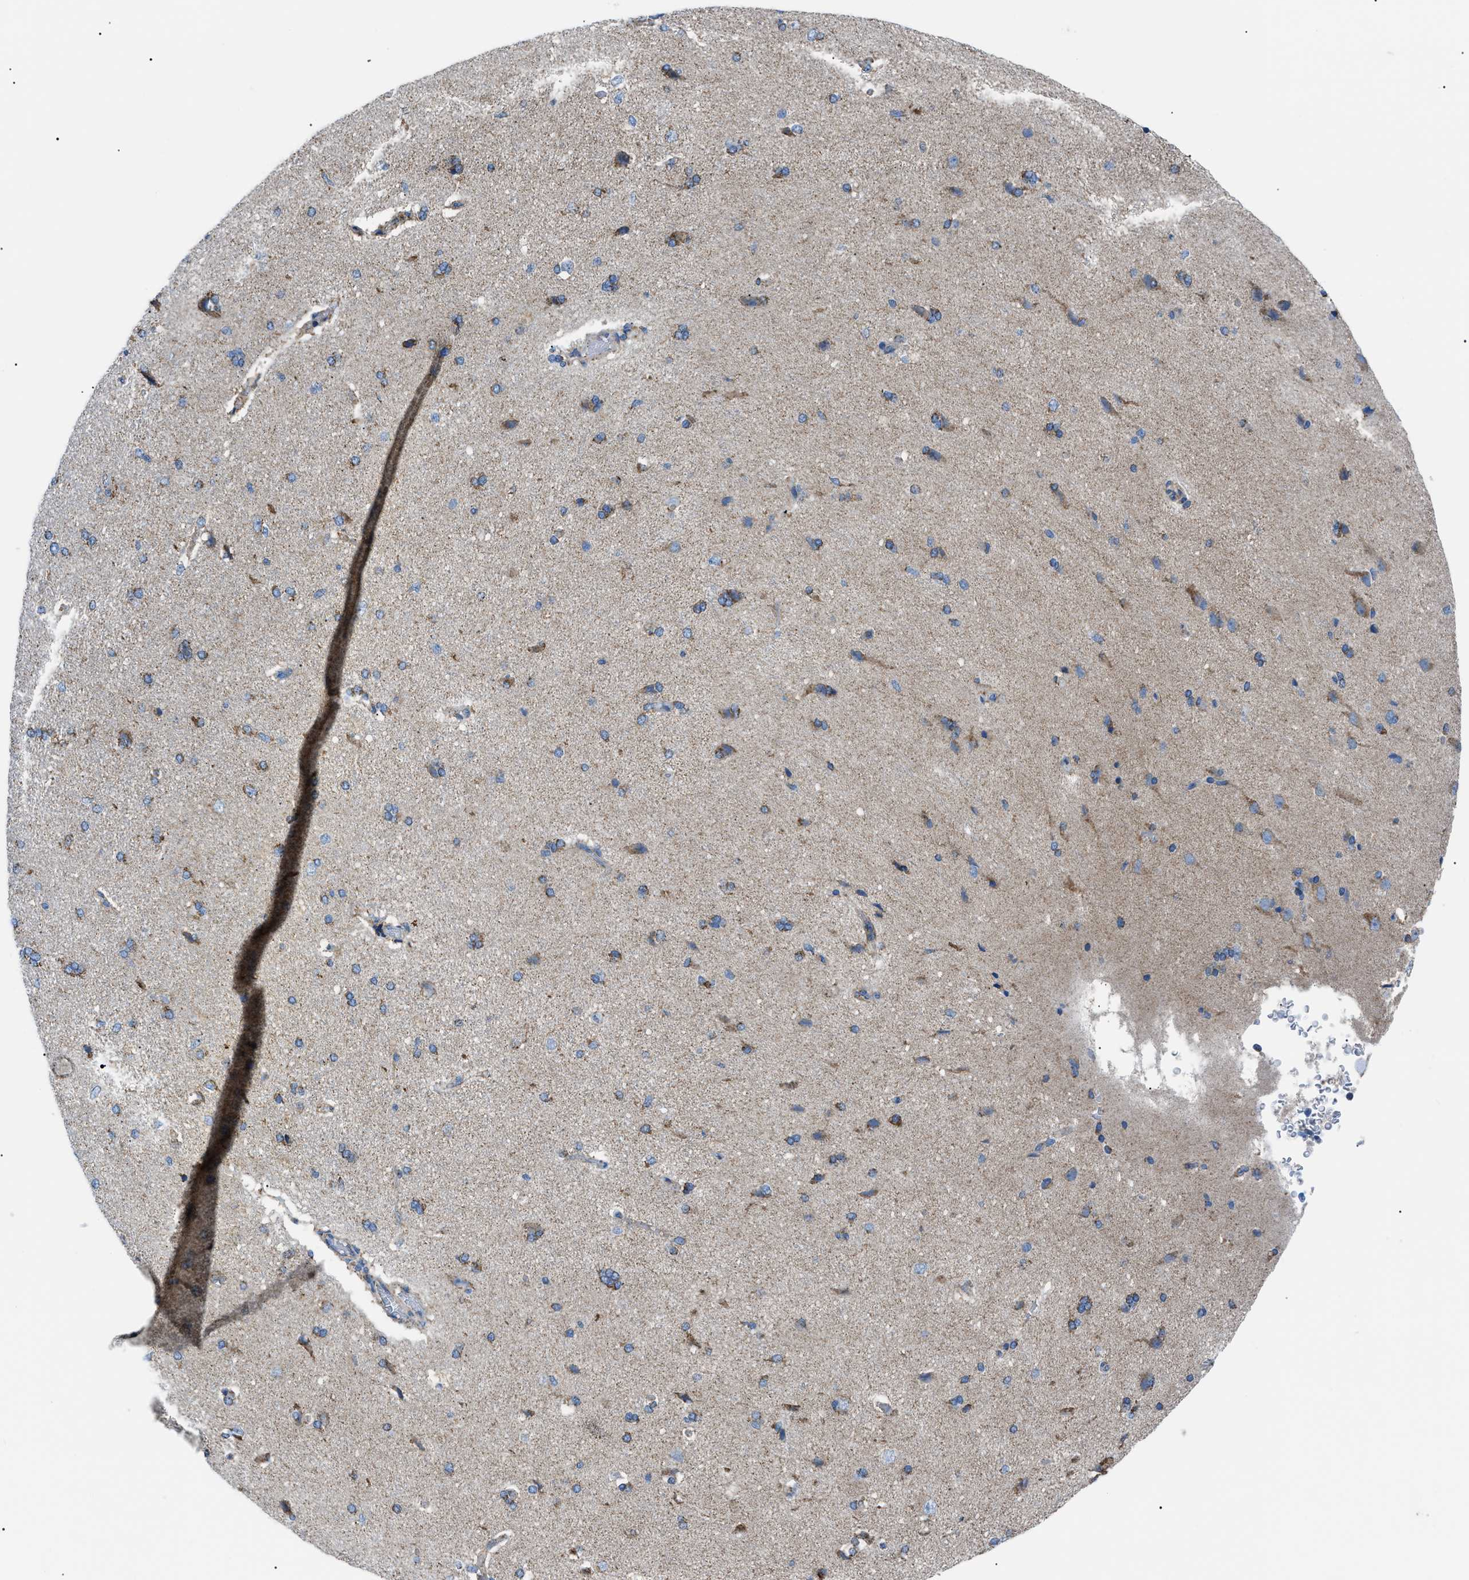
{"staining": {"intensity": "moderate", "quantity": "25%-75%", "location": "cytoplasmic/membranous"}, "tissue": "cerebral cortex", "cell_type": "Endothelial cells", "image_type": "normal", "snomed": [{"axis": "morphology", "description": "Normal tissue, NOS"}, {"axis": "topography", "description": "Cerebral cortex"}], "caption": "A photomicrograph of human cerebral cortex stained for a protein demonstrates moderate cytoplasmic/membranous brown staining in endothelial cells.", "gene": "PHB2", "patient": {"sex": "male", "age": 62}}